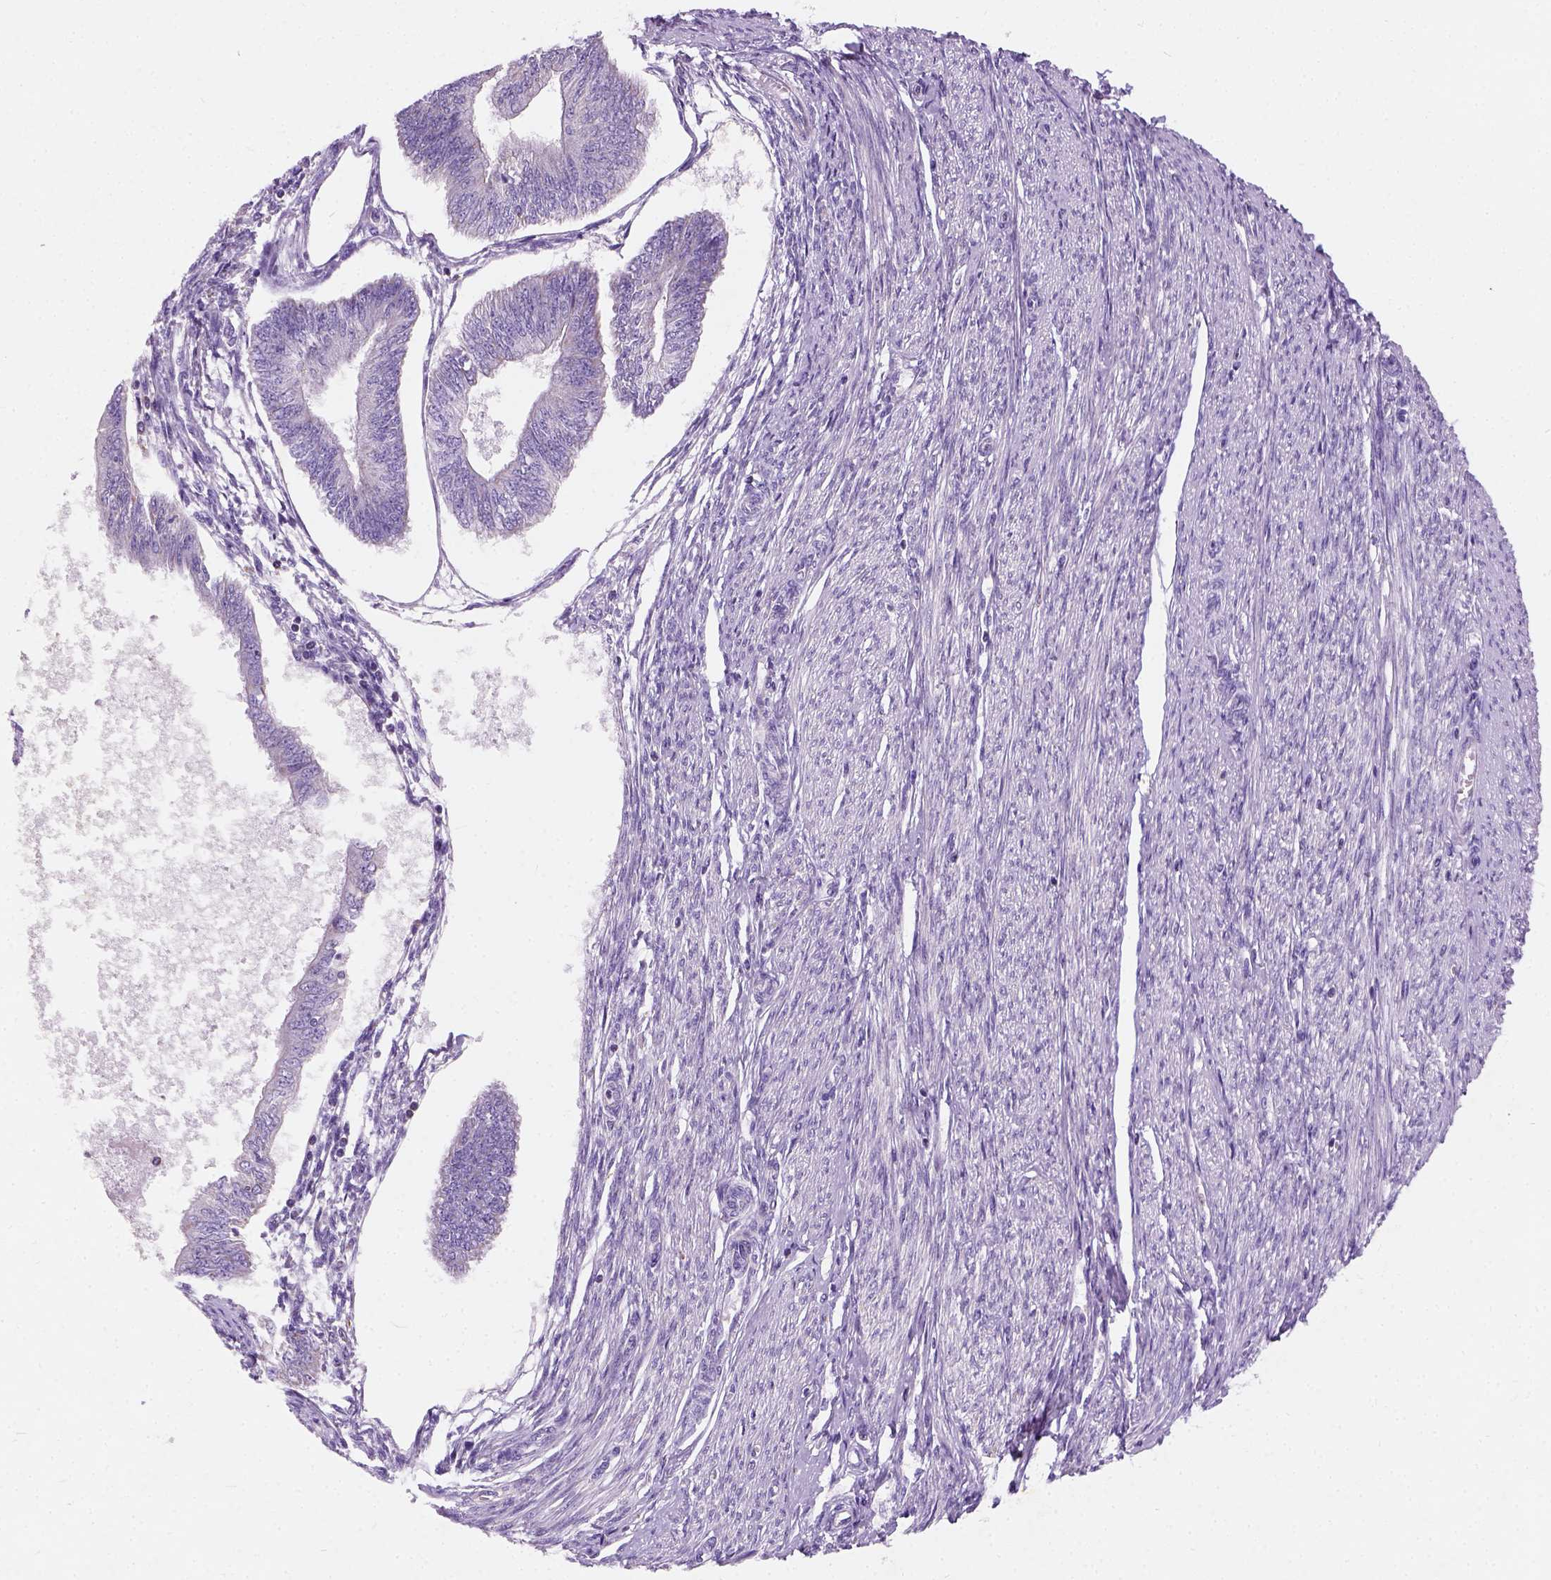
{"staining": {"intensity": "negative", "quantity": "none", "location": "none"}, "tissue": "endometrial cancer", "cell_type": "Tumor cells", "image_type": "cancer", "snomed": [{"axis": "morphology", "description": "Adenocarcinoma, NOS"}, {"axis": "topography", "description": "Endometrium"}], "caption": "There is no significant staining in tumor cells of endometrial cancer (adenocarcinoma).", "gene": "CHODL", "patient": {"sex": "female", "age": 58}}